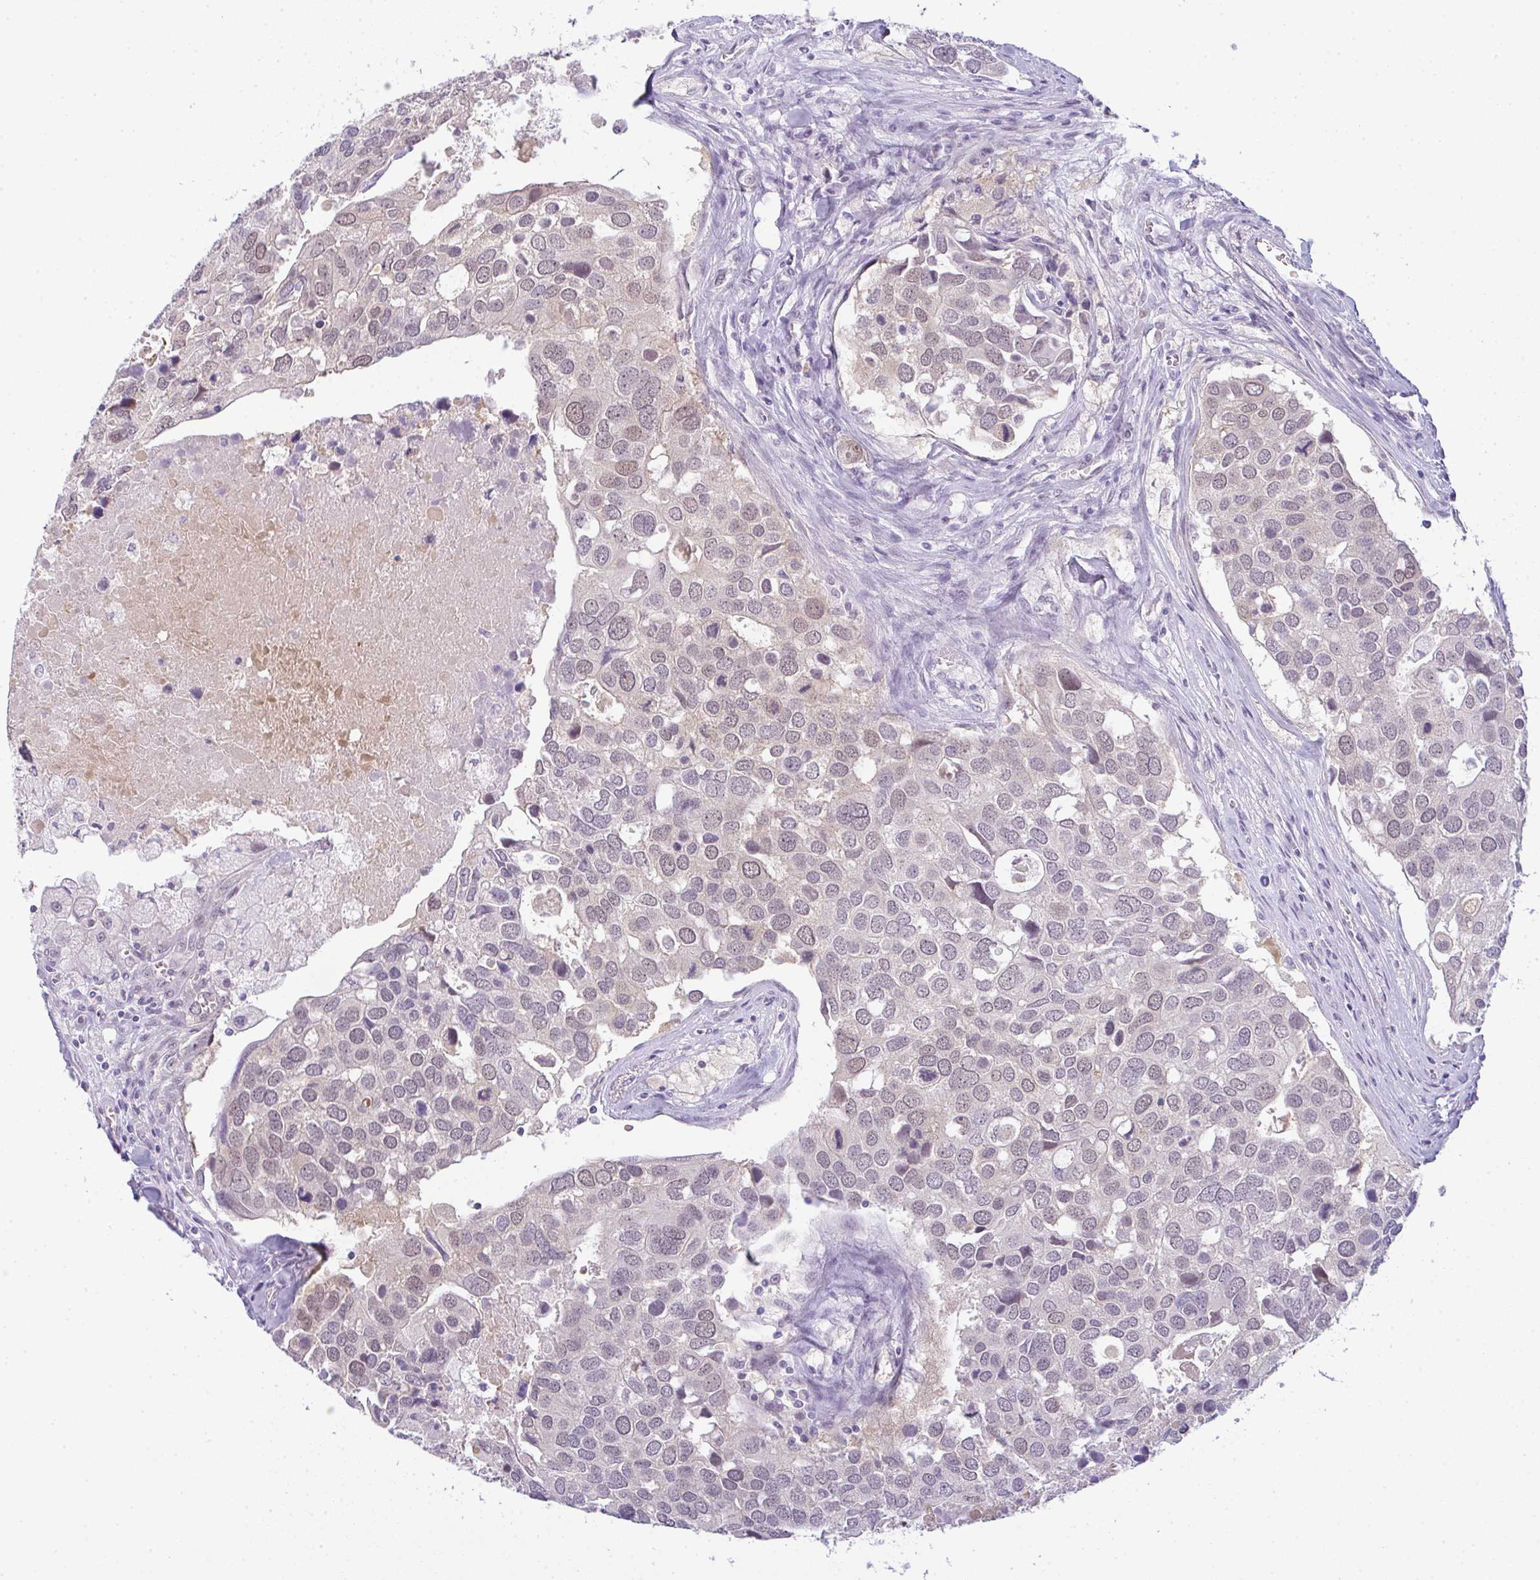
{"staining": {"intensity": "negative", "quantity": "none", "location": "none"}, "tissue": "breast cancer", "cell_type": "Tumor cells", "image_type": "cancer", "snomed": [{"axis": "morphology", "description": "Duct carcinoma"}, {"axis": "topography", "description": "Breast"}], "caption": "The histopathology image exhibits no staining of tumor cells in breast cancer (intraductal carcinoma). The staining was performed using DAB (3,3'-diaminobenzidine) to visualize the protein expression in brown, while the nuclei were stained in blue with hematoxylin (Magnification: 20x).", "gene": "CSE1L", "patient": {"sex": "female", "age": 83}}